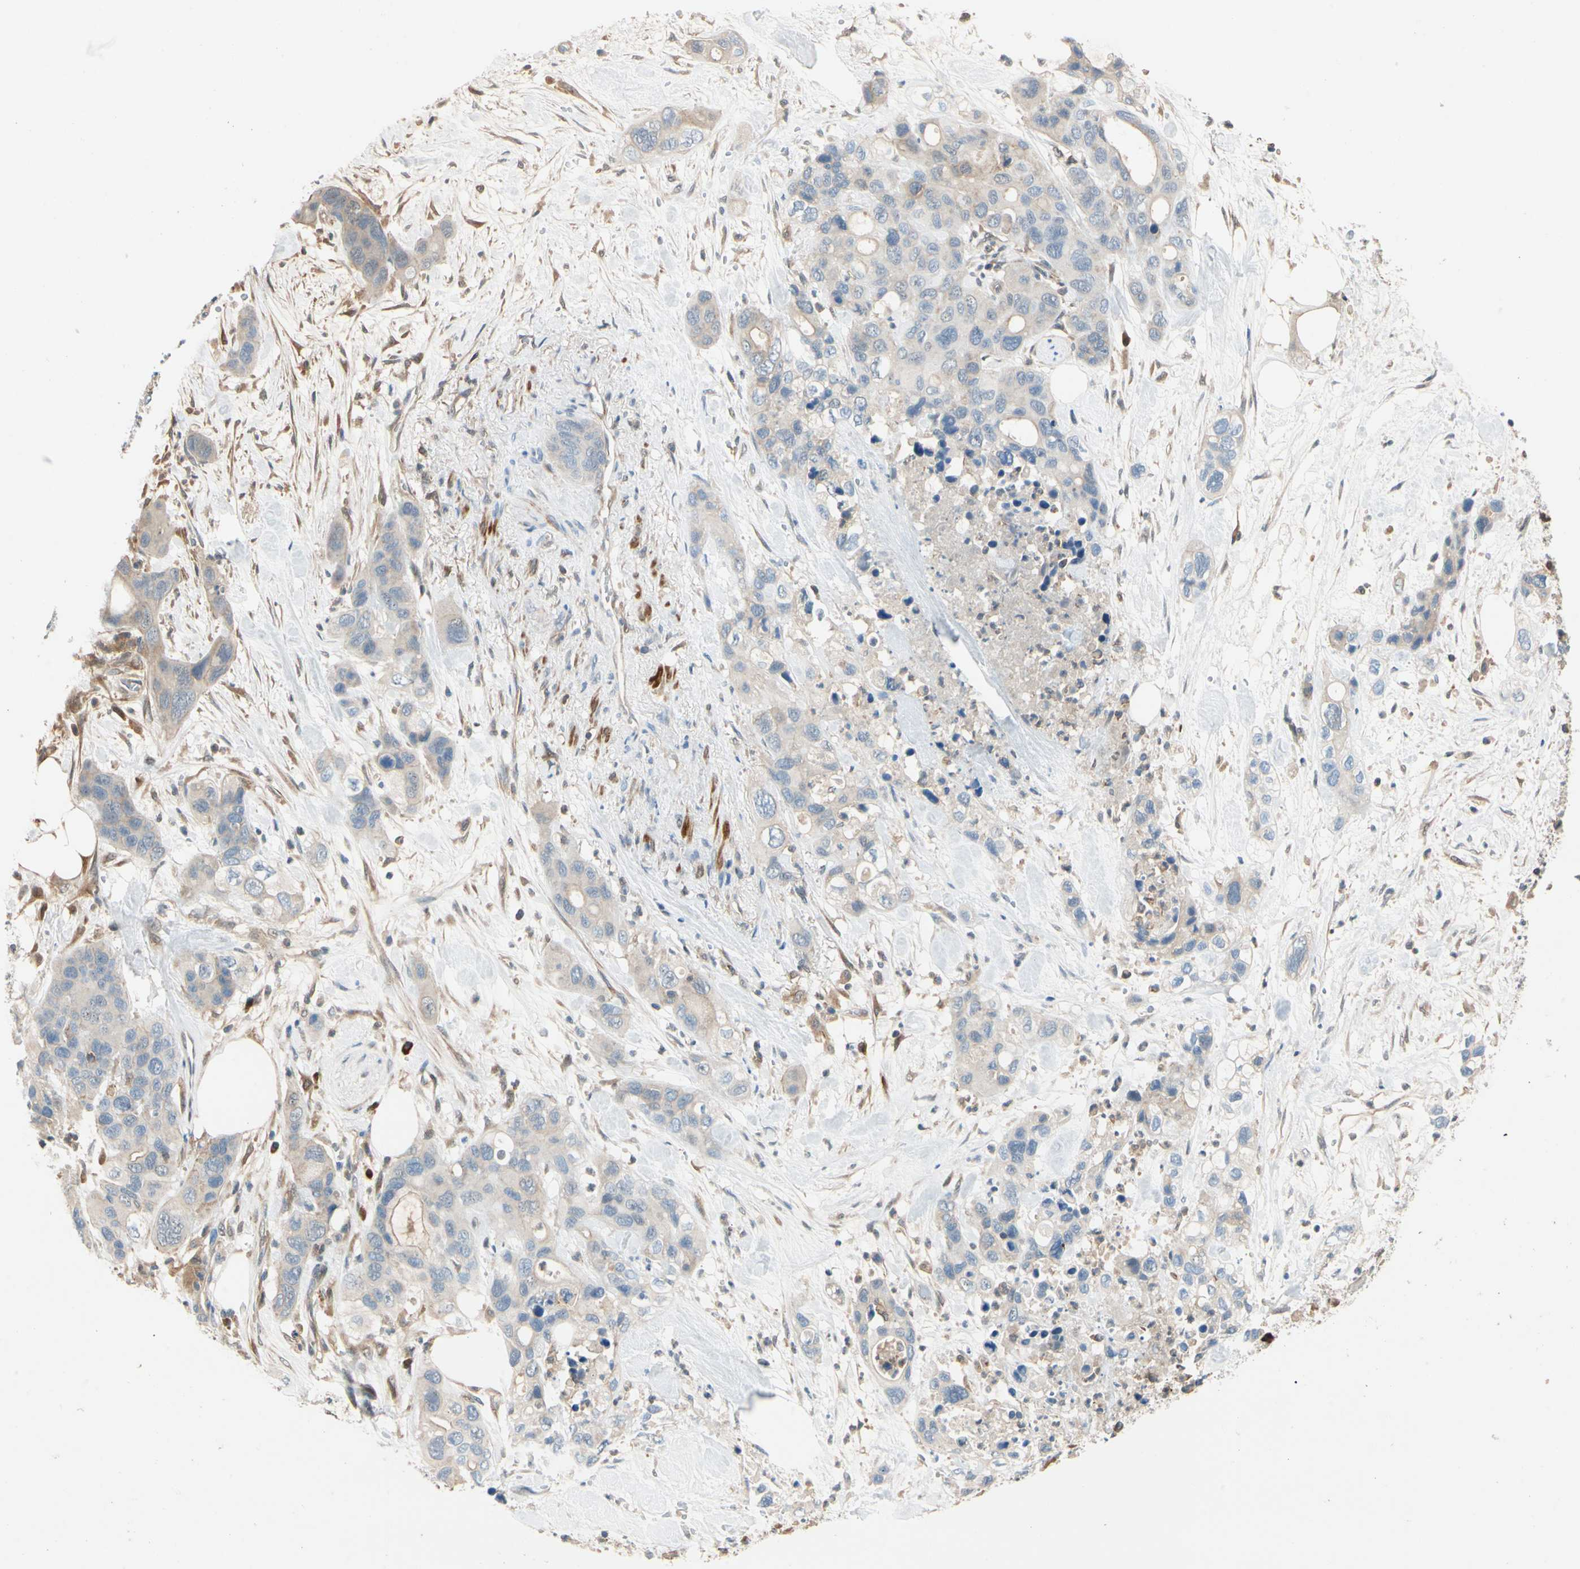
{"staining": {"intensity": "weak", "quantity": ">75%", "location": "cytoplasmic/membranous"}, "tissue": "pancreatic cancer", "cell_type": "Tumor cells", "image_type": "cancer", "snomed": [{"axis": "morphology", "description": "Adenocarcinoma, NOS"}, {"axis": "topography", "description": "Pancreas"}], "caption": "Protein expression analysis of human pancreatic cancer reveals weak cytoplasmic/membranous positivity in about >75% of tumor cells.", "gene": "WIPI1", "patient": {"sex": "female", "age": 71}}